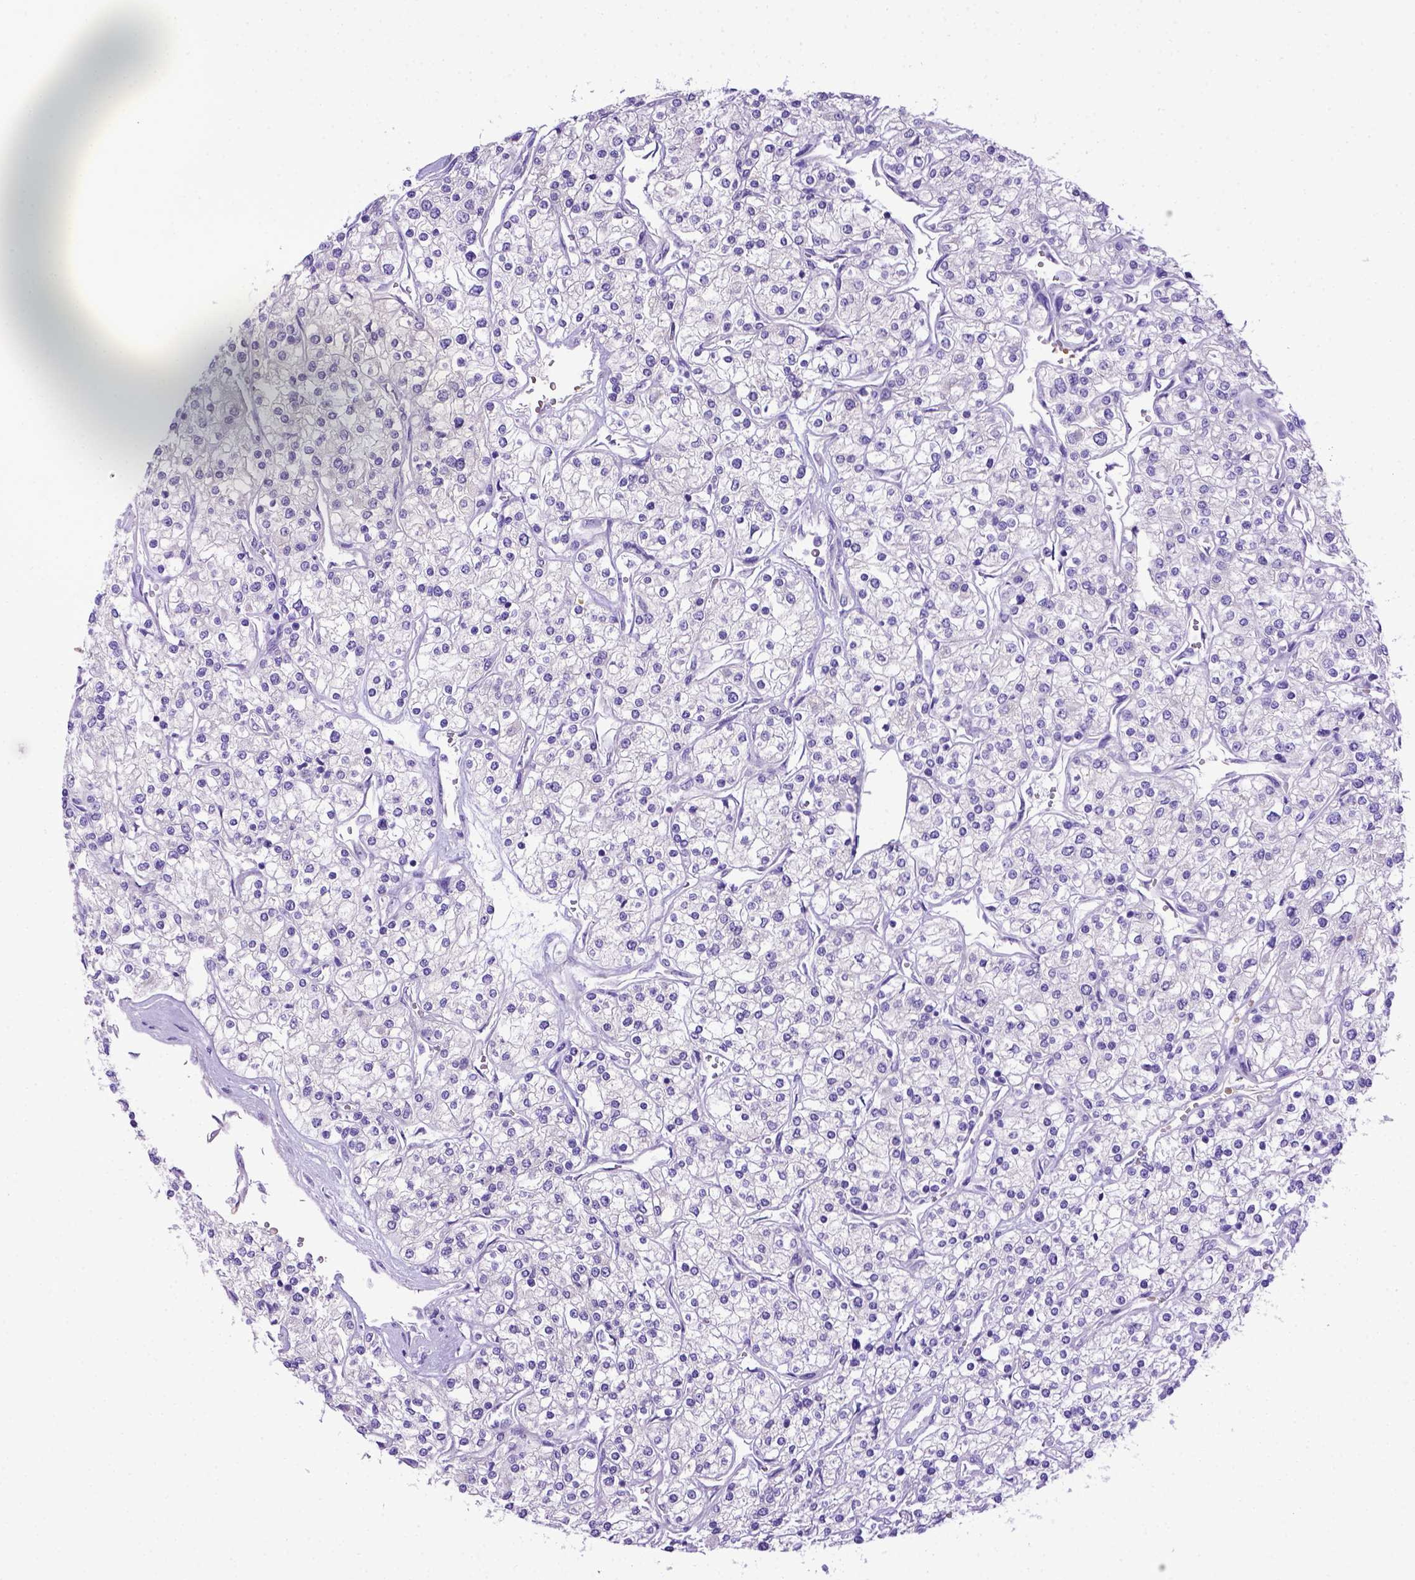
{"staining": {"intensity": "negative", "quantity": "none", "location": "none"}, "tissue": "renal cancer", "cell_type": "Tumor cells", "image_type": "cancer", "snomed": [{"axis": "morphology", "description": "Adenocarcinoma, NOS"}, {"axis": "topography", "description": "Kidney"}], "caption": "A photomicrograph of human renal adenocarcinoma is negative for staining in tumor cells. (Immunohistochemistry, brightfield microscopy, high magnification).", "gene": "ADAM12", "patient": {"sex": "male", "age": 80}}